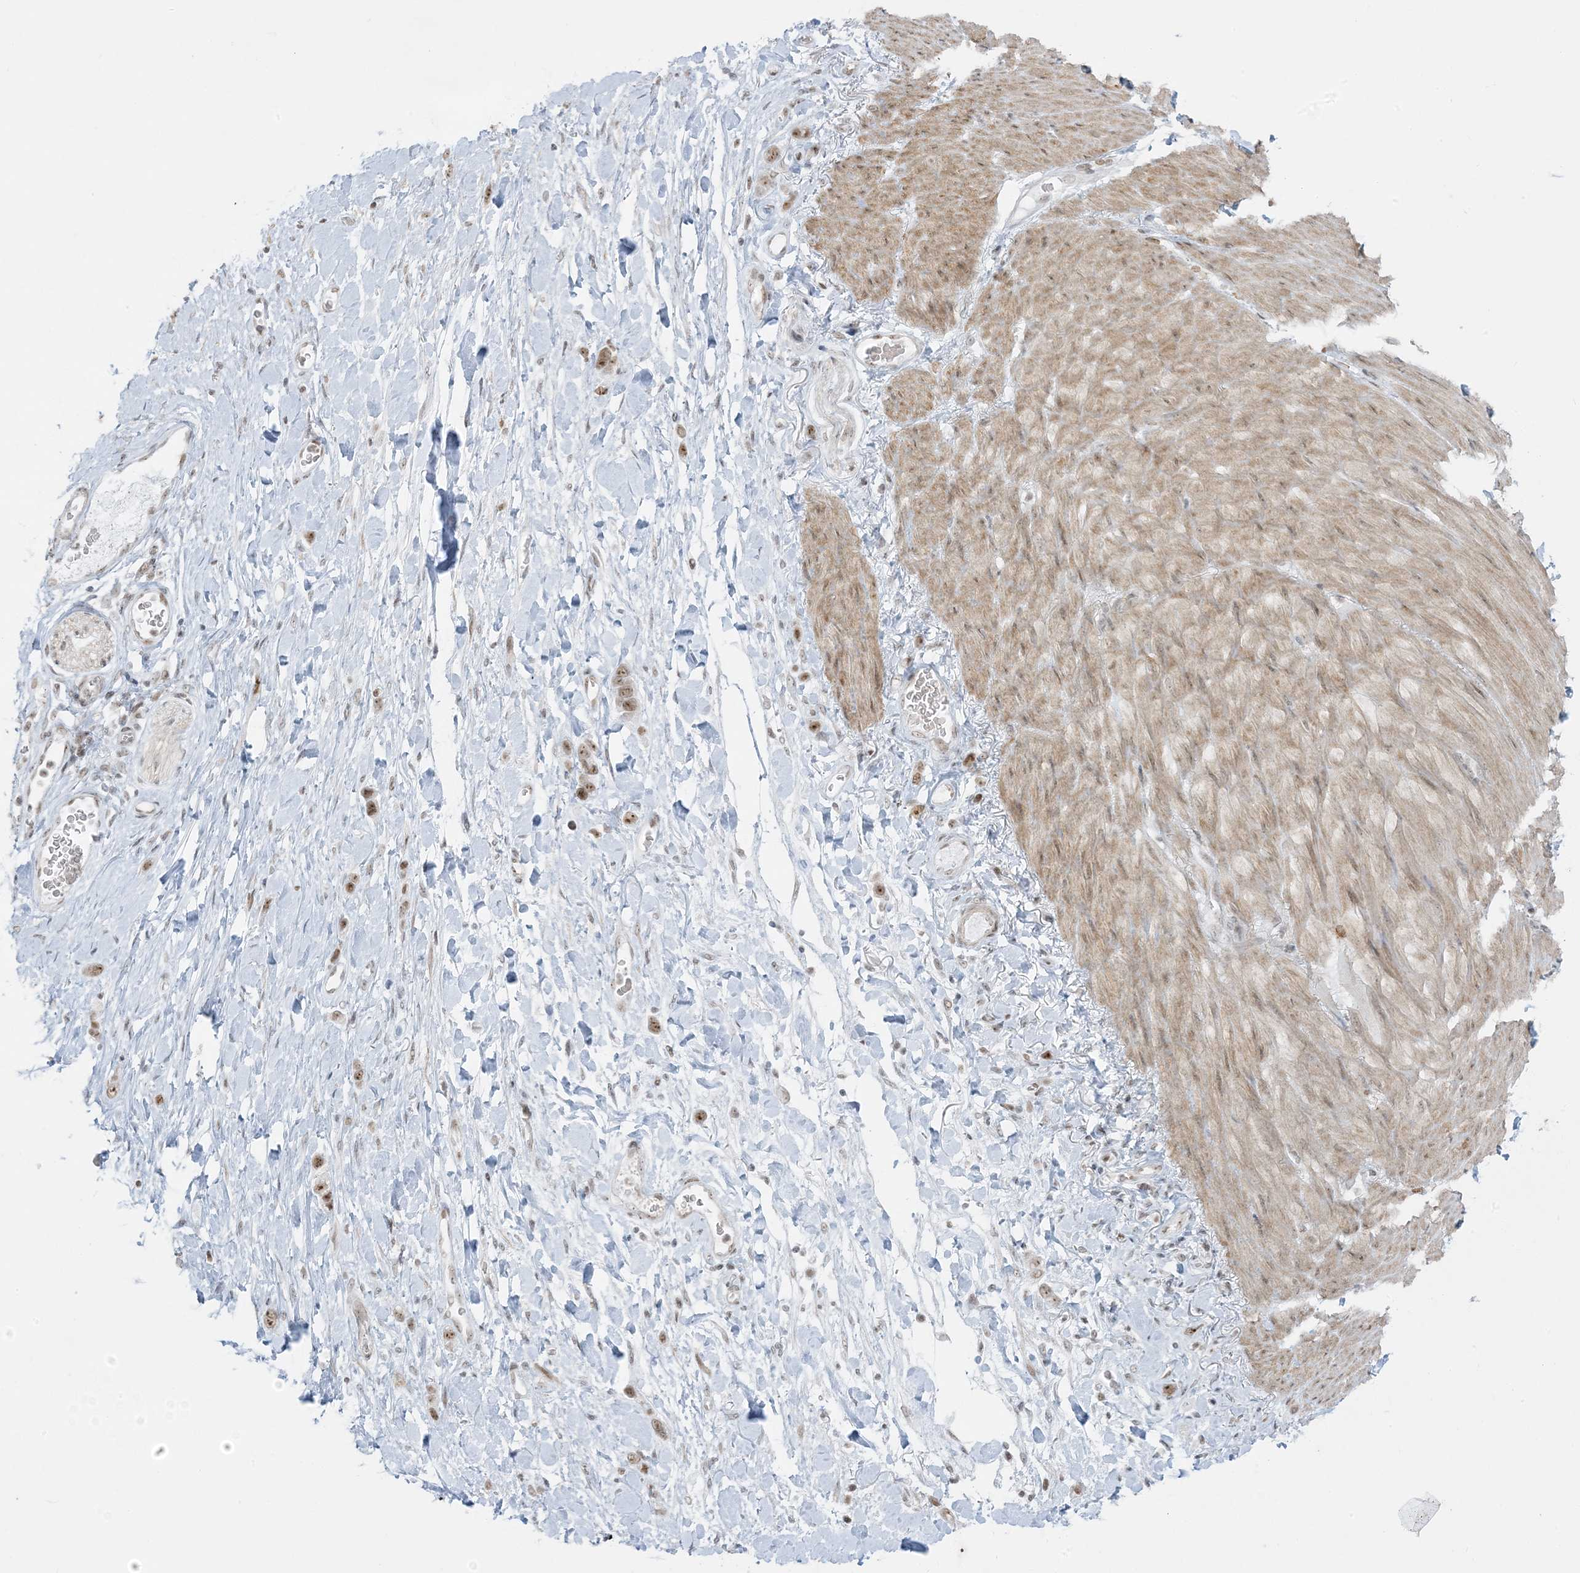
{"staining": {"intensity": "moderate", "quantity": ">75%", "location": "nuclear"}, "tissue": "stomach cancer", "cell_type": "Tumor cells", "image_type": "cancer", "snomed": [{"axis": "morphology", "description": "Adenocarcinoma, NOS"}, {"axis": "topography", "description": "Stomach"}], "caption": "Moderate nuclear expression is present in approximately >75% of tumor cells in stomach cancer (adenocarcinoma).", "gene": "ZNF787", "patient": {"sex": "female", "age": 65}}